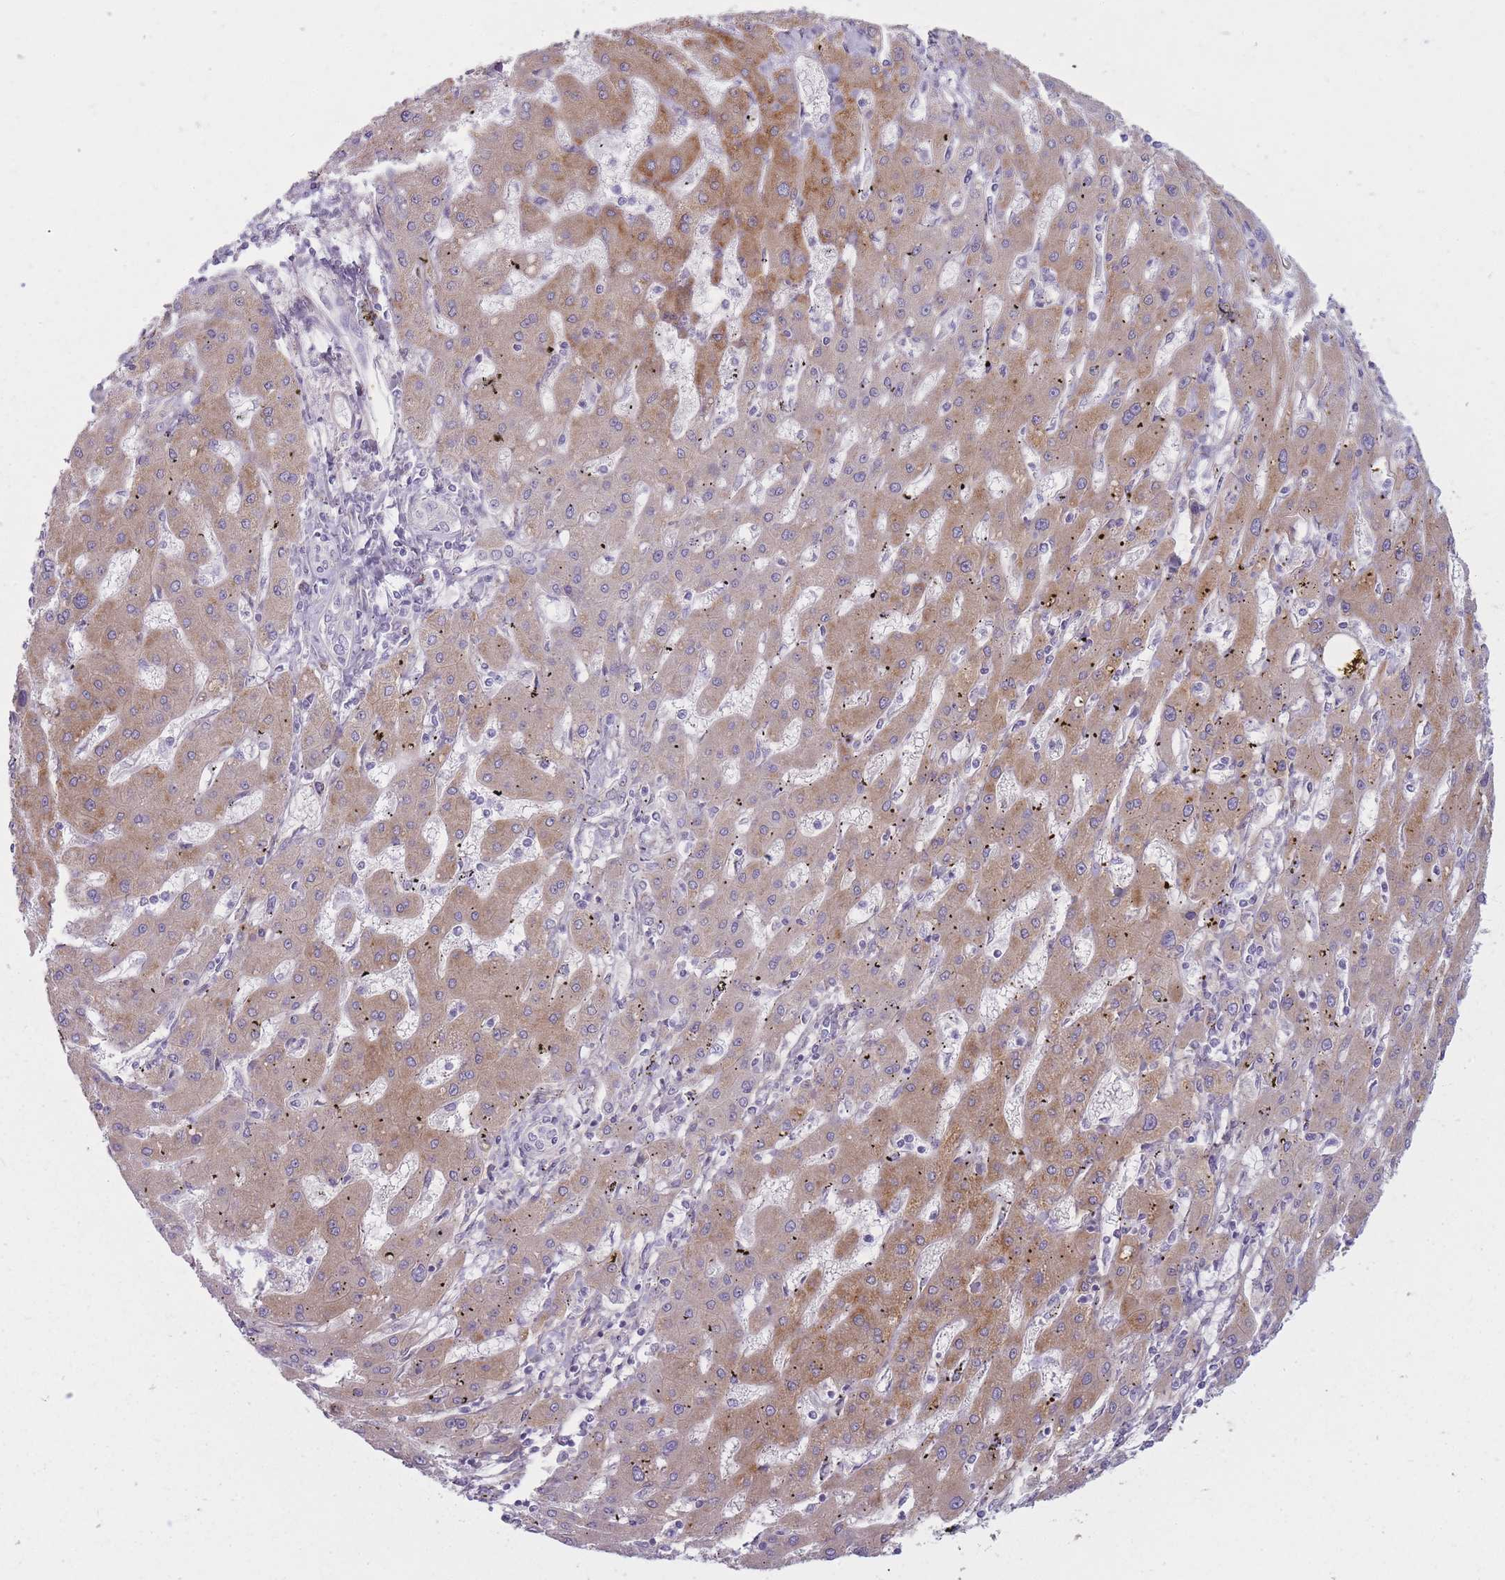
{"staining": {"intensity": "moderate", "quantity": "25%-75%", "location": "cytoplasmic/membranous"}, "tissue": "liver cancer", "cell_type": "Tumor cells", "image_type": "cancer", "snomed": [{"axis": "morphology", "description": "Carcinoma, Hepatocellular, NOS"}, {"axis": "topography", "description": "Liver"}], "caption": "Protein analysis of hepatocellular carcinoma (liver) tissue demonstrates moderate cytoplasmic/membranous expression in approximately 25%-75% of tumor cells.", "gene": "PGRMC2", "patient": {"sex": "male", "age": 72}}